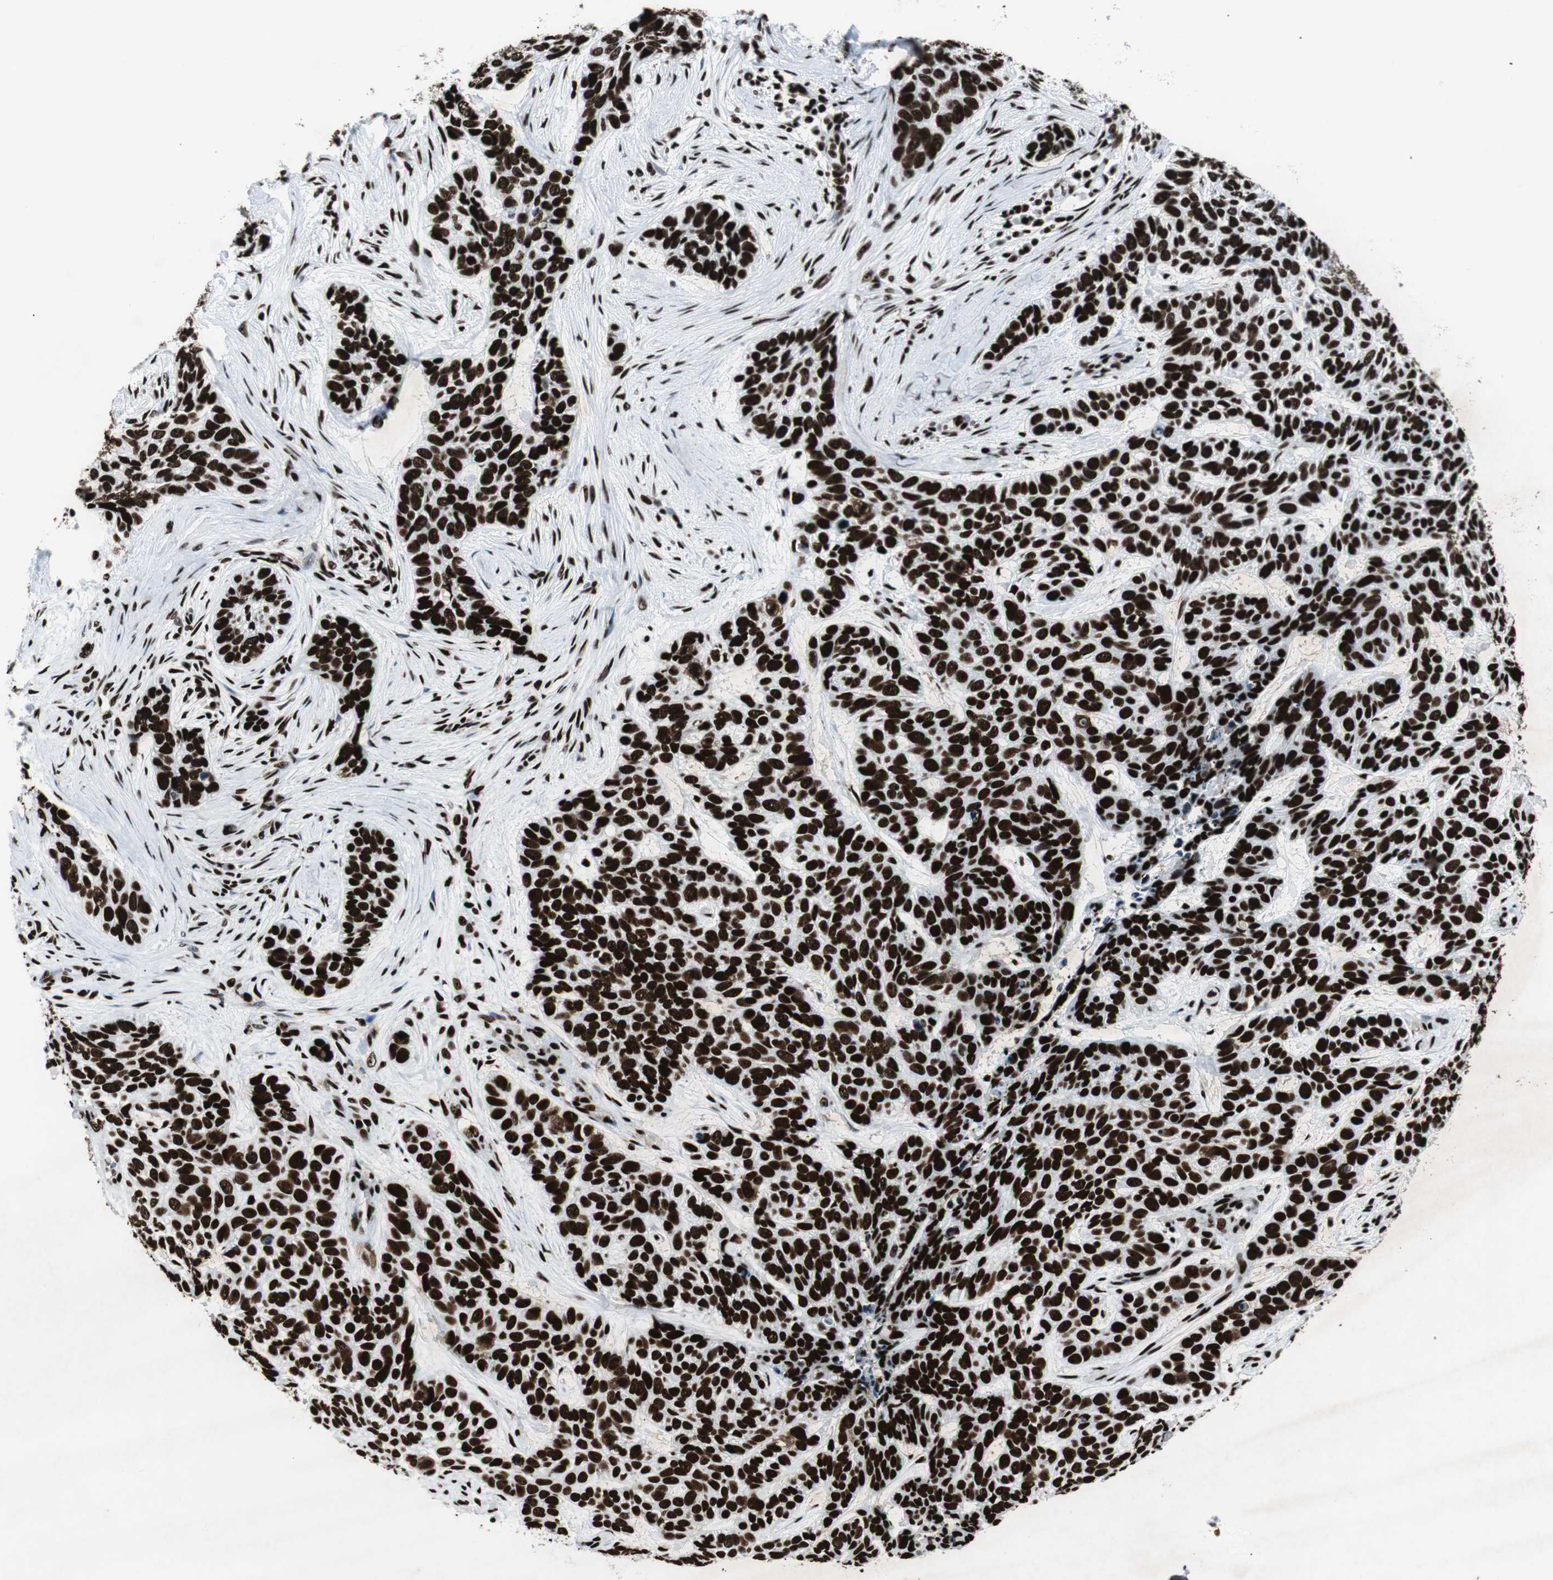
{"staining": {"intensity": "strong", "quantity": ">75%", "location": "nuclear"}, "tissue": "skin cancer", "cell_type": "Tumor cells", "image_type": "cancer", "snomed": [{"axis": "morphology", "description": "Basal cell carcinoma"}, {"axis": "topography", "description": "Skin"}], "caption": "Skin basal cell carcinoma was stained to show a protein in brown. There is high levels of strong nuclear staining in about >75% of tumor cells.", "gene": "NCL", "patient": {"sex": "male", "age": 87}}